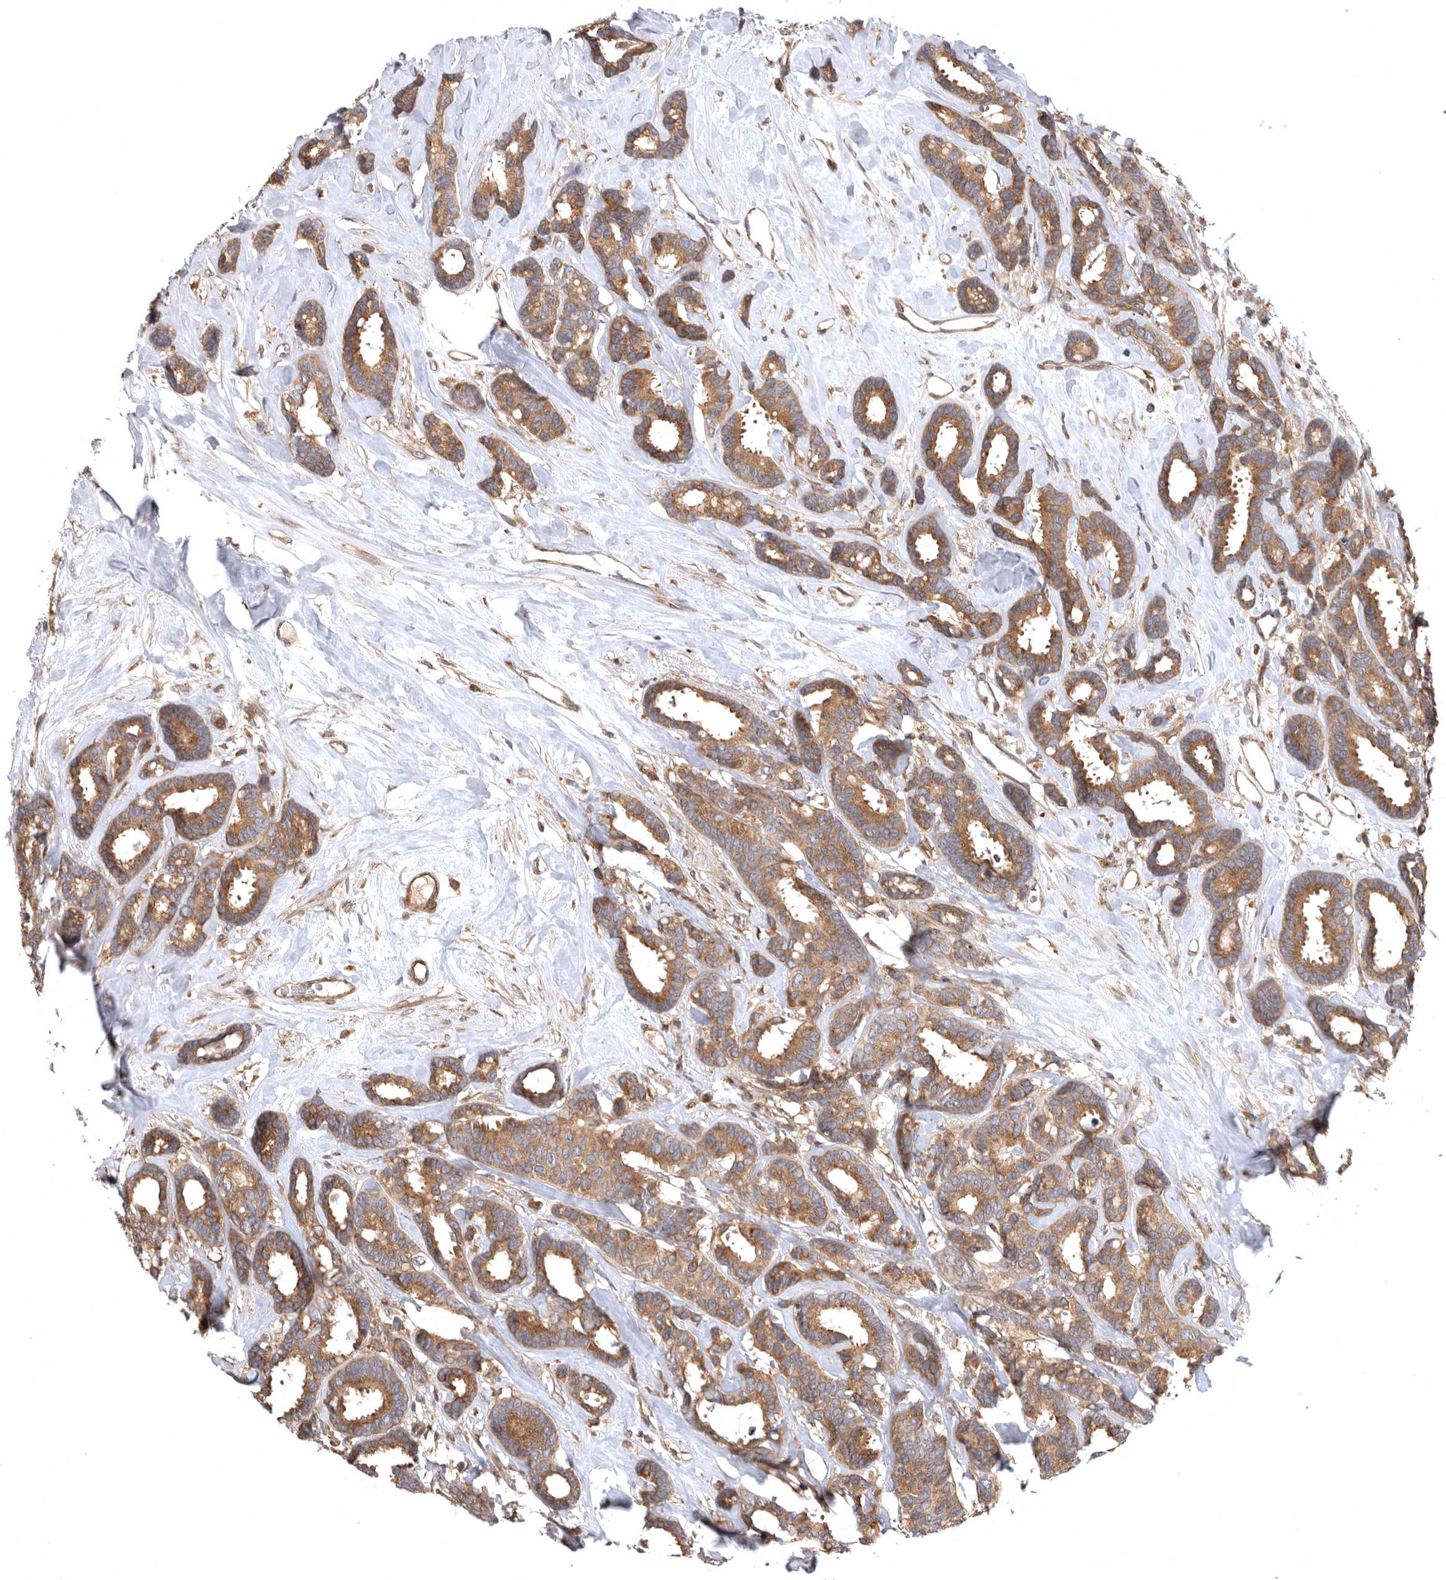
{"staining": {"intensity": "moderate", "quantity": ">75%", "location": "cytoplasmic/membranous"}, "tissue": "breast cancer", "cell_type": "Tumor cells", "image_type": "cancer", "snomed": [{"axis": "morphology", "description": "Duct carcinoma"}, {"axis": "topography", "description": "Breast"}], "caption": "Moderate cytoplasmic/membranous positivity for a protein is present in about >75% of tumor cells of breast cancer (invasive ductal carcinoma) using immunohistochemistry (IHC).", "gene": "CUEDC1", "patient": {"sex": "female", "age": 87}}